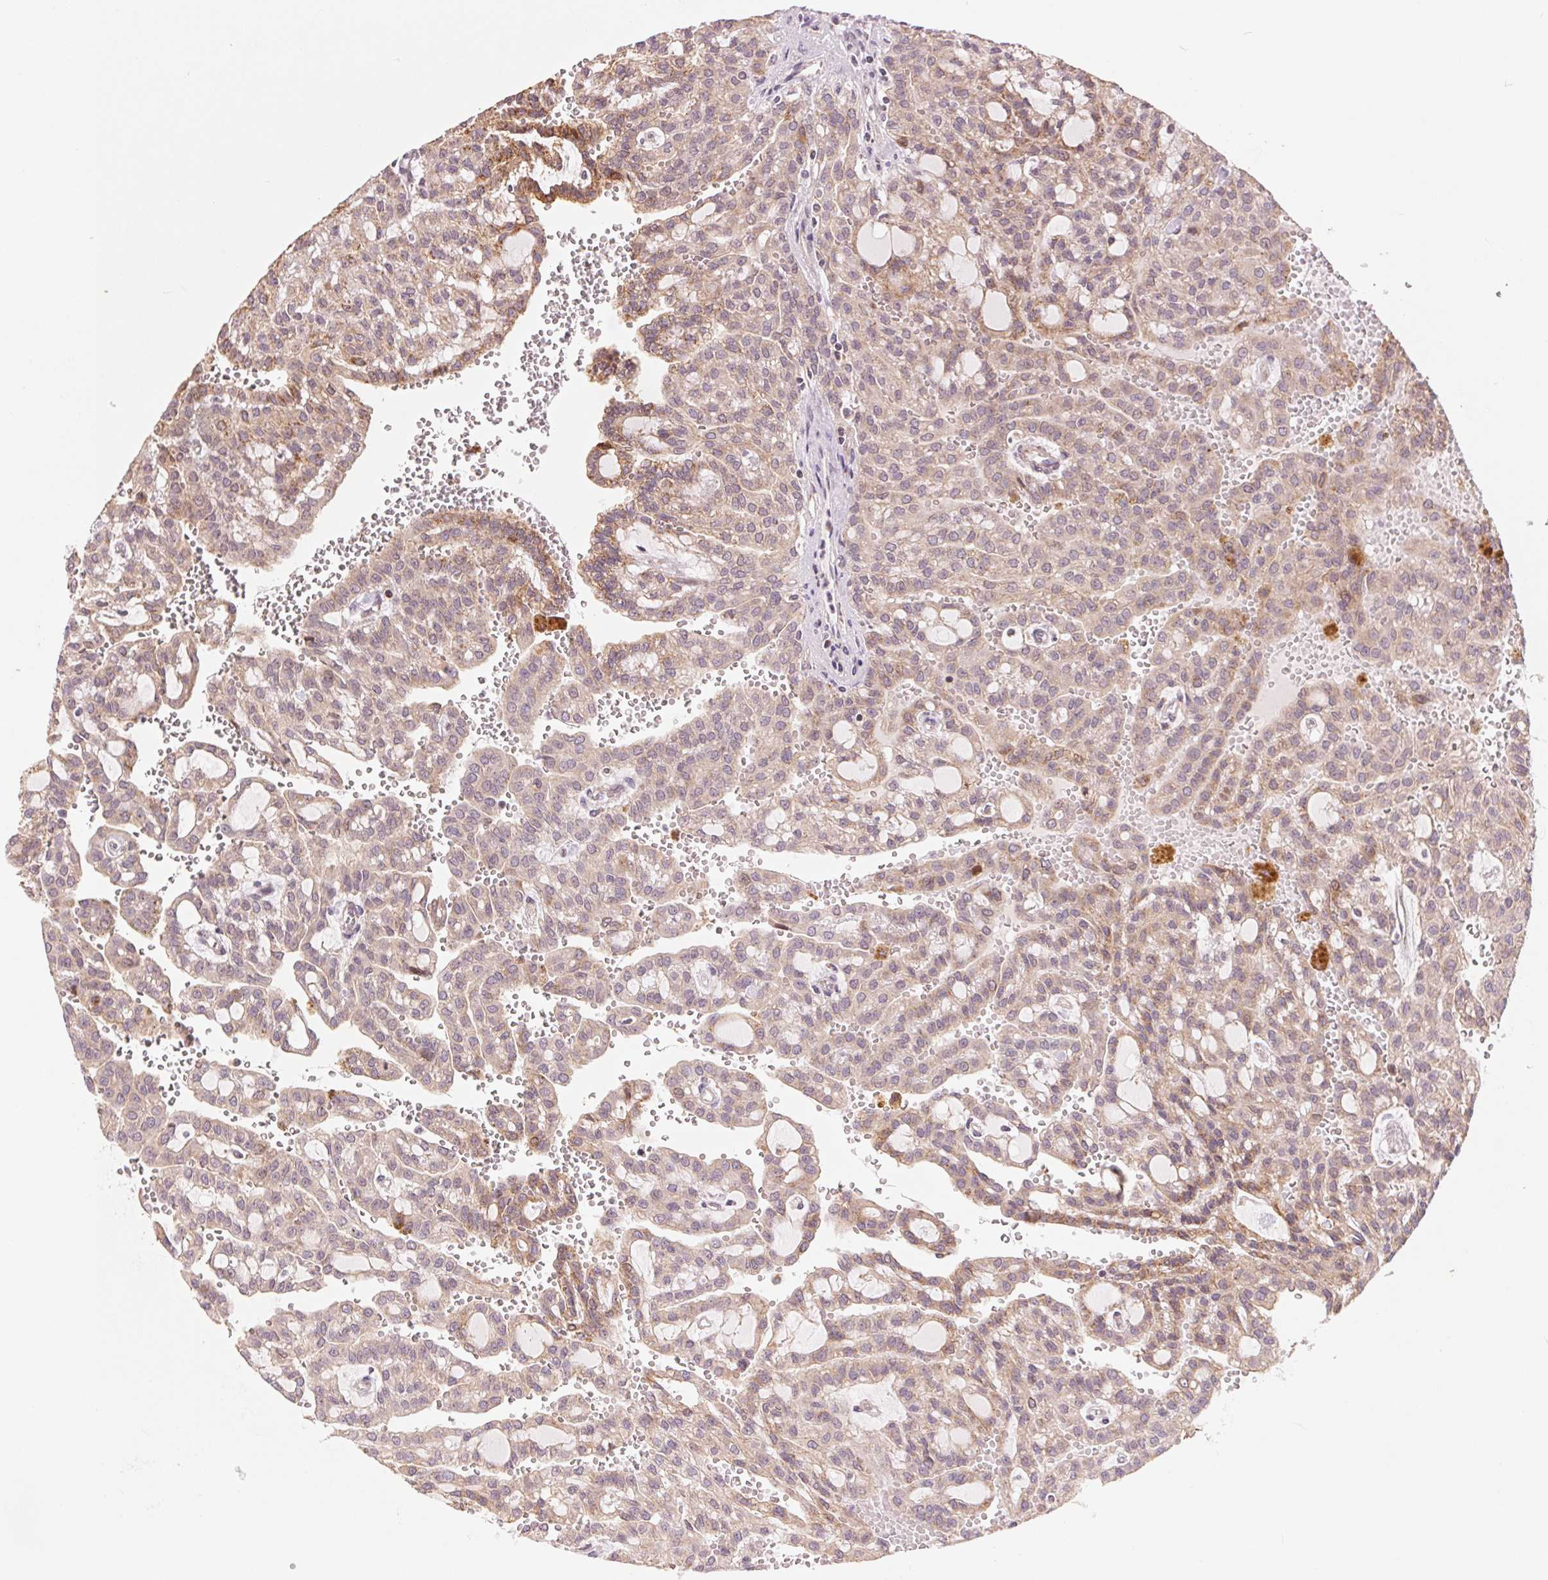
{"staining": {"intensity": "moderate", "quantity": "<25%", "location": "cytoplasmic/membranous"}, "tissue": "renal cancer", "cell_type": "Tumor cells", "image_type": "cancer", "snomed": [{"axis": "morphology", "description": "Adenocarcinoma, NOS"}, {"axis": "topography", "description": "Kidney"}], "caption": "Renal cancer (adenocarcinoma) stained with DAB (3,3'-diaminobenzidine) immunohistochemistry (IHC) displays low levels of moderate cytoplasmic/membranous expression in approximately <25% of tumor cells. The staining is performed using DAB brown chromogen to label protein expression. The nuclei are counter-stained blue using hematoxylin.", "gene": "ARHGAP32", "patient": {"sex": "male", "age": 63}}